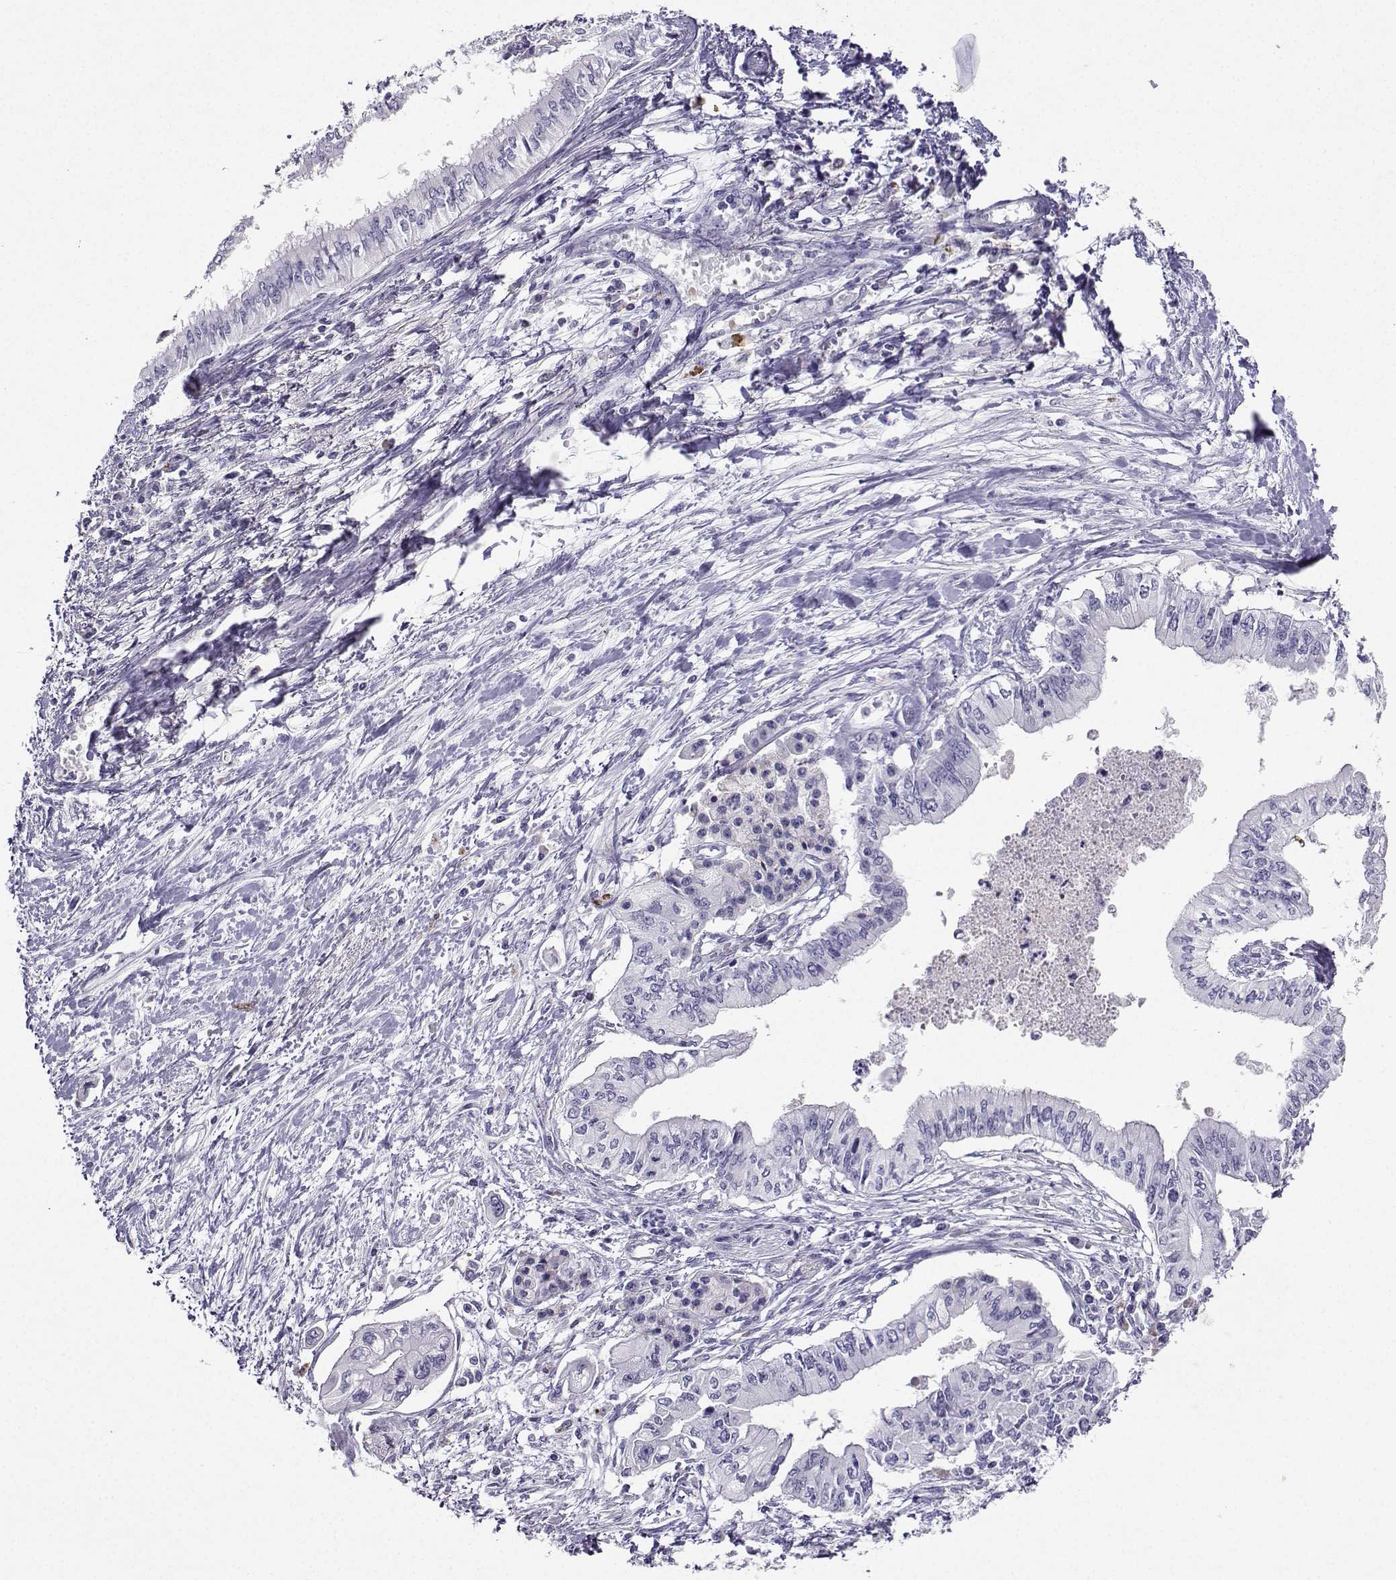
{"staining": {"intensity": "negative", "quantity": "none", "location": "none"}, "tissue": "pancreatic cancer", "cell_type": "Tumor cells", "image_type": "cancer", "snomed": [{"axis": "morphology", "description": "Adenocarcinoma, NOS"}, {"axis": "topography", "description": "Pancreas"}], "caption": "This histopathology image is of adenocarcinoma (pancreatic) stained with immunohistochemistry to label a protein in brown with the nuclei are counter-stained blue. There is no positivity in tumor cells.", "gene": "GRIK4", "patient": {"sex": "female", "age": 61}}